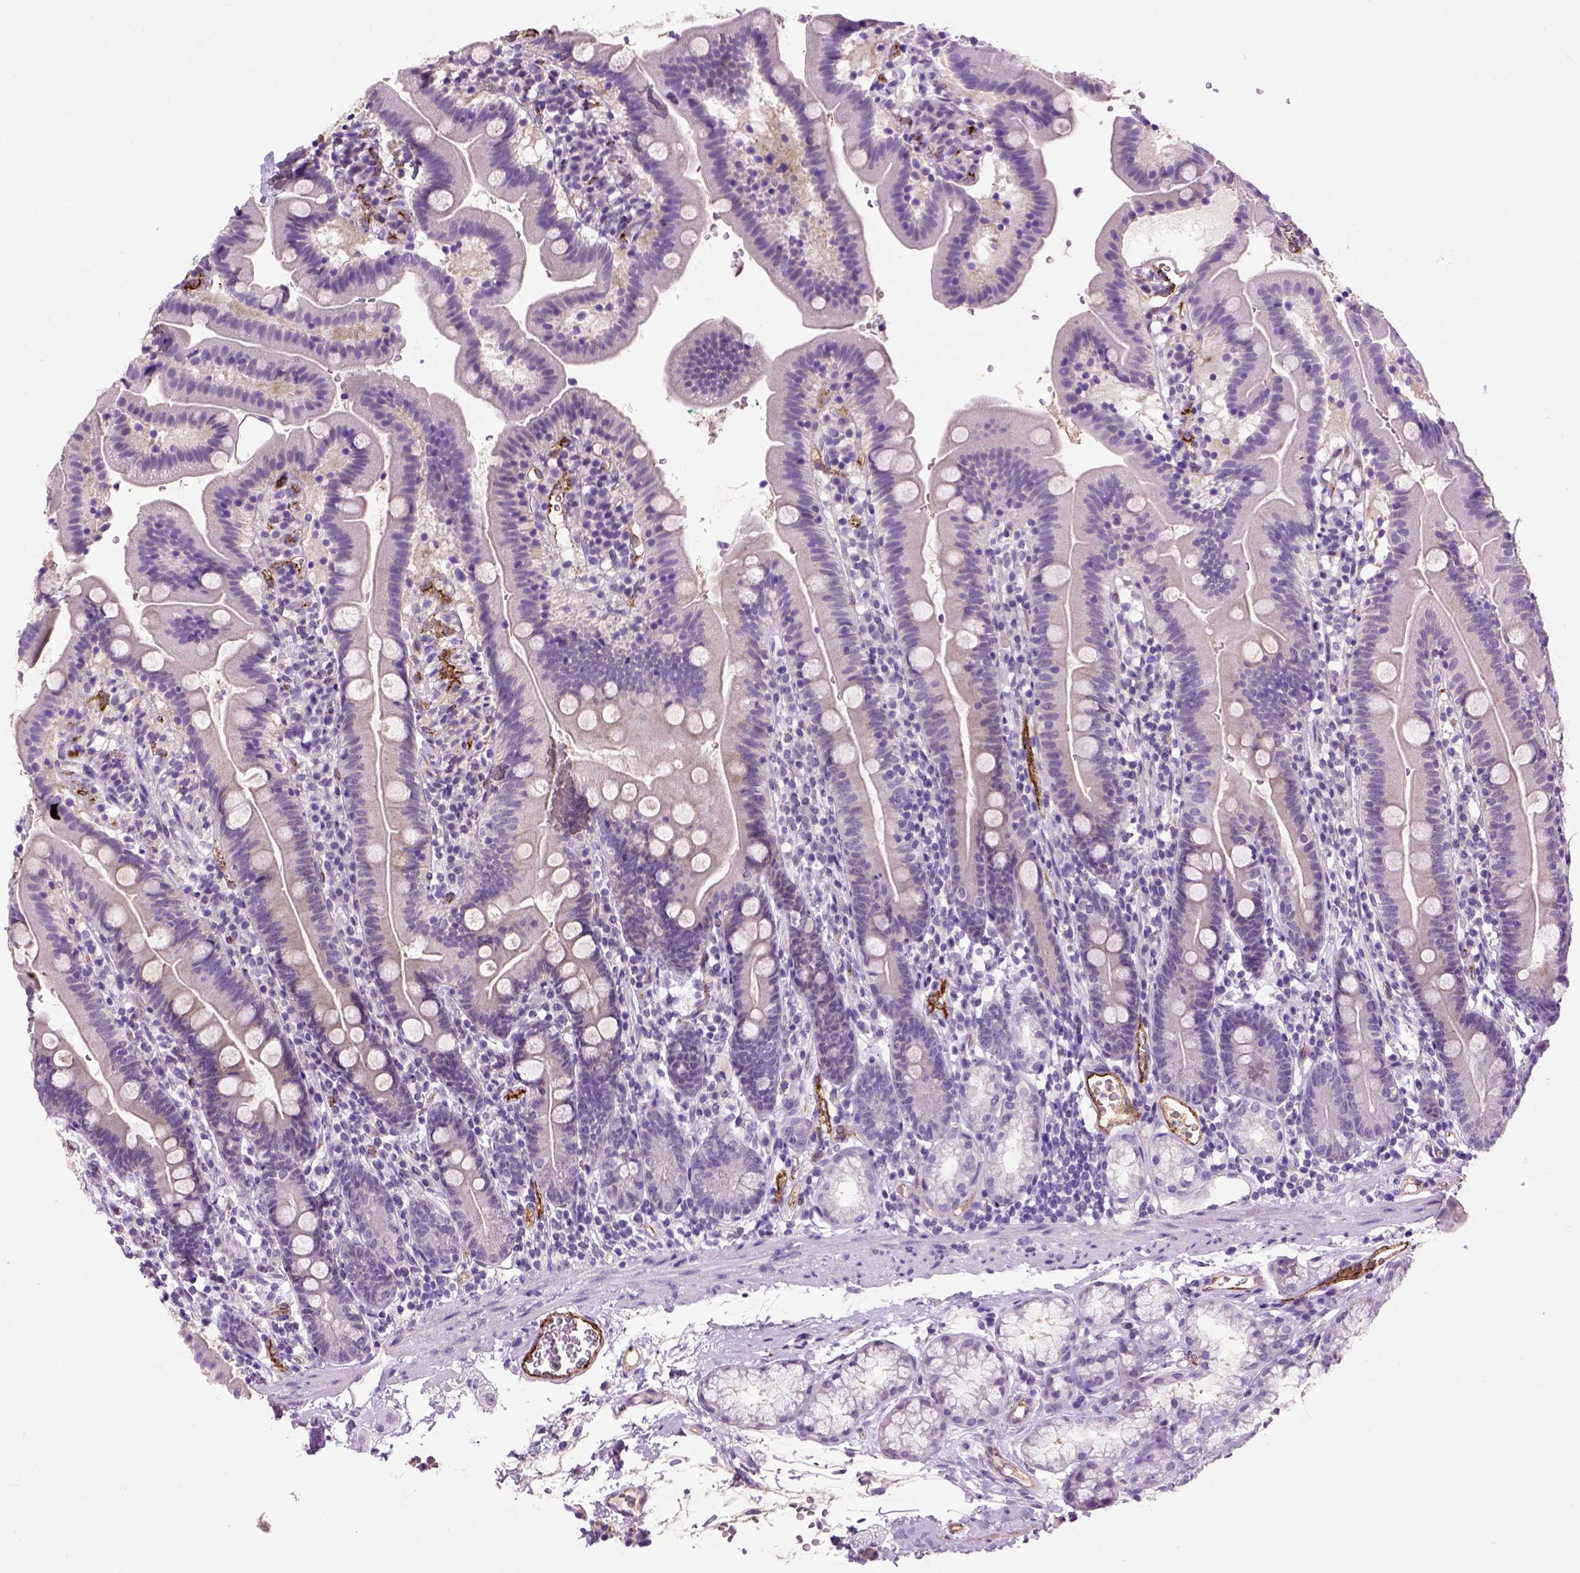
{"staining": {"intensity": "negative", "quantity": "none", "location": "none"}, "tissue": "duodenum", "cell_type": "Glandular cells", "image_type": "normal", "snomed": [{"axis": "morphology", "description": "Normal tissue, NOS"}, {"axis": "topography", "description": "Duodenum"}], "caption": "Micrograph shows no protein positivity in glandular cells of unremarkable duodenum. (DAB immunohistochemistry (IHC), high magnification).", "gene": "VWF", "patient": {"sex": "female", "age": 67}}